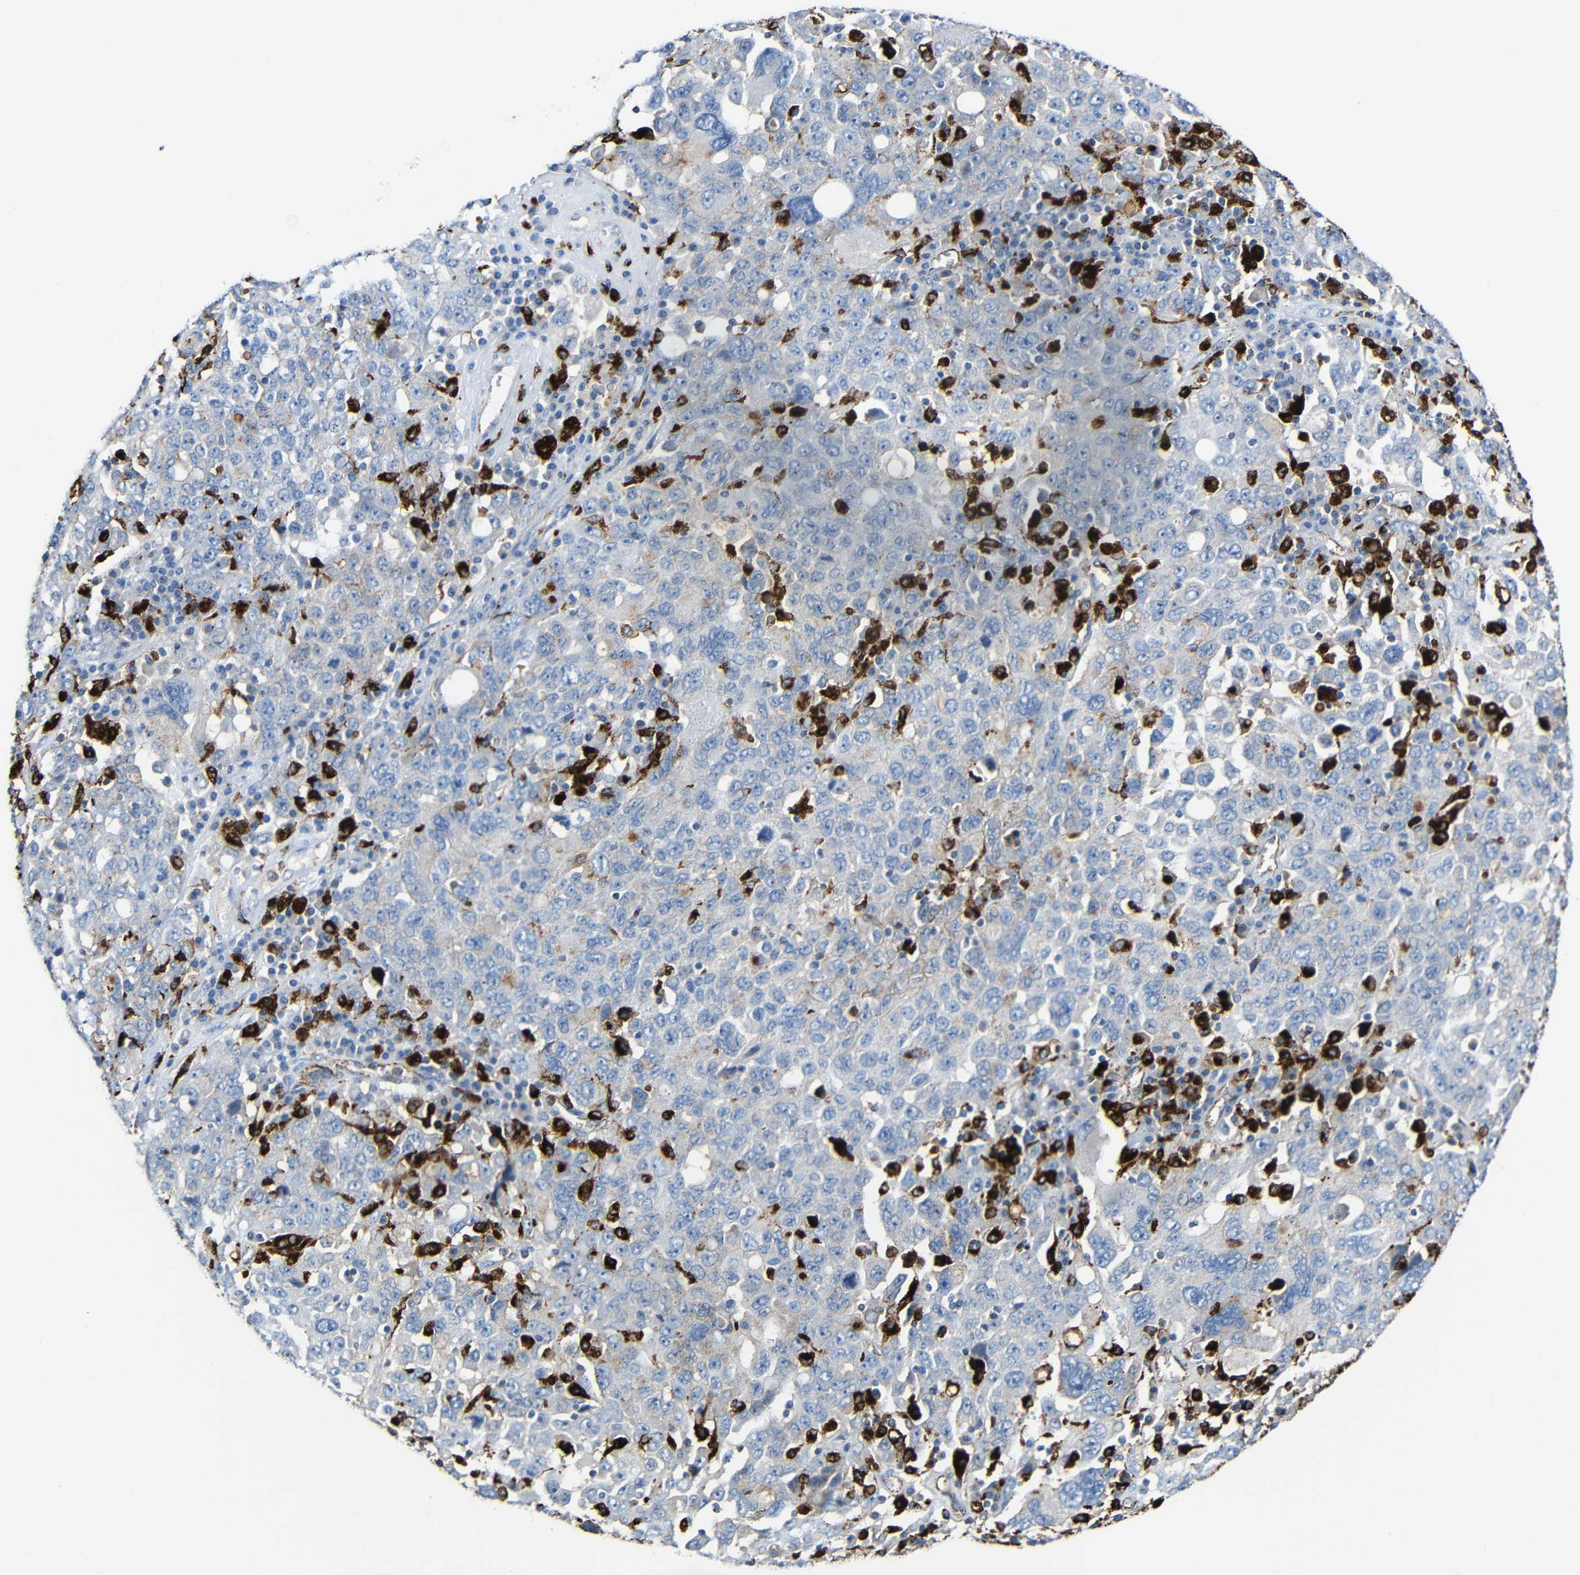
{"staining": {"intensity": "weak", "quantity": ">75%", "location": "cytoplasmic/membranous"}, "tissue": "ovarian cancer", "cell_type": "Tumor cells", "image_type": "cancer", "snomed": [{"axis": "morphology", "description": "Carcinoma, endometroid"}, {"axis": "topography", "description": "Ovary"}], "caption": "DAB immunohistochemical staining of ovarian cancer (endometroid carcinoma) displays weak cytoplasmic/membranous protein positivity in approximately >75% of tumor cells. (Brightfield microscopy of DAB IHC at high magnification).", "gene": "HLA-DMA", "patient": {"sex": "female", "age": 62}}